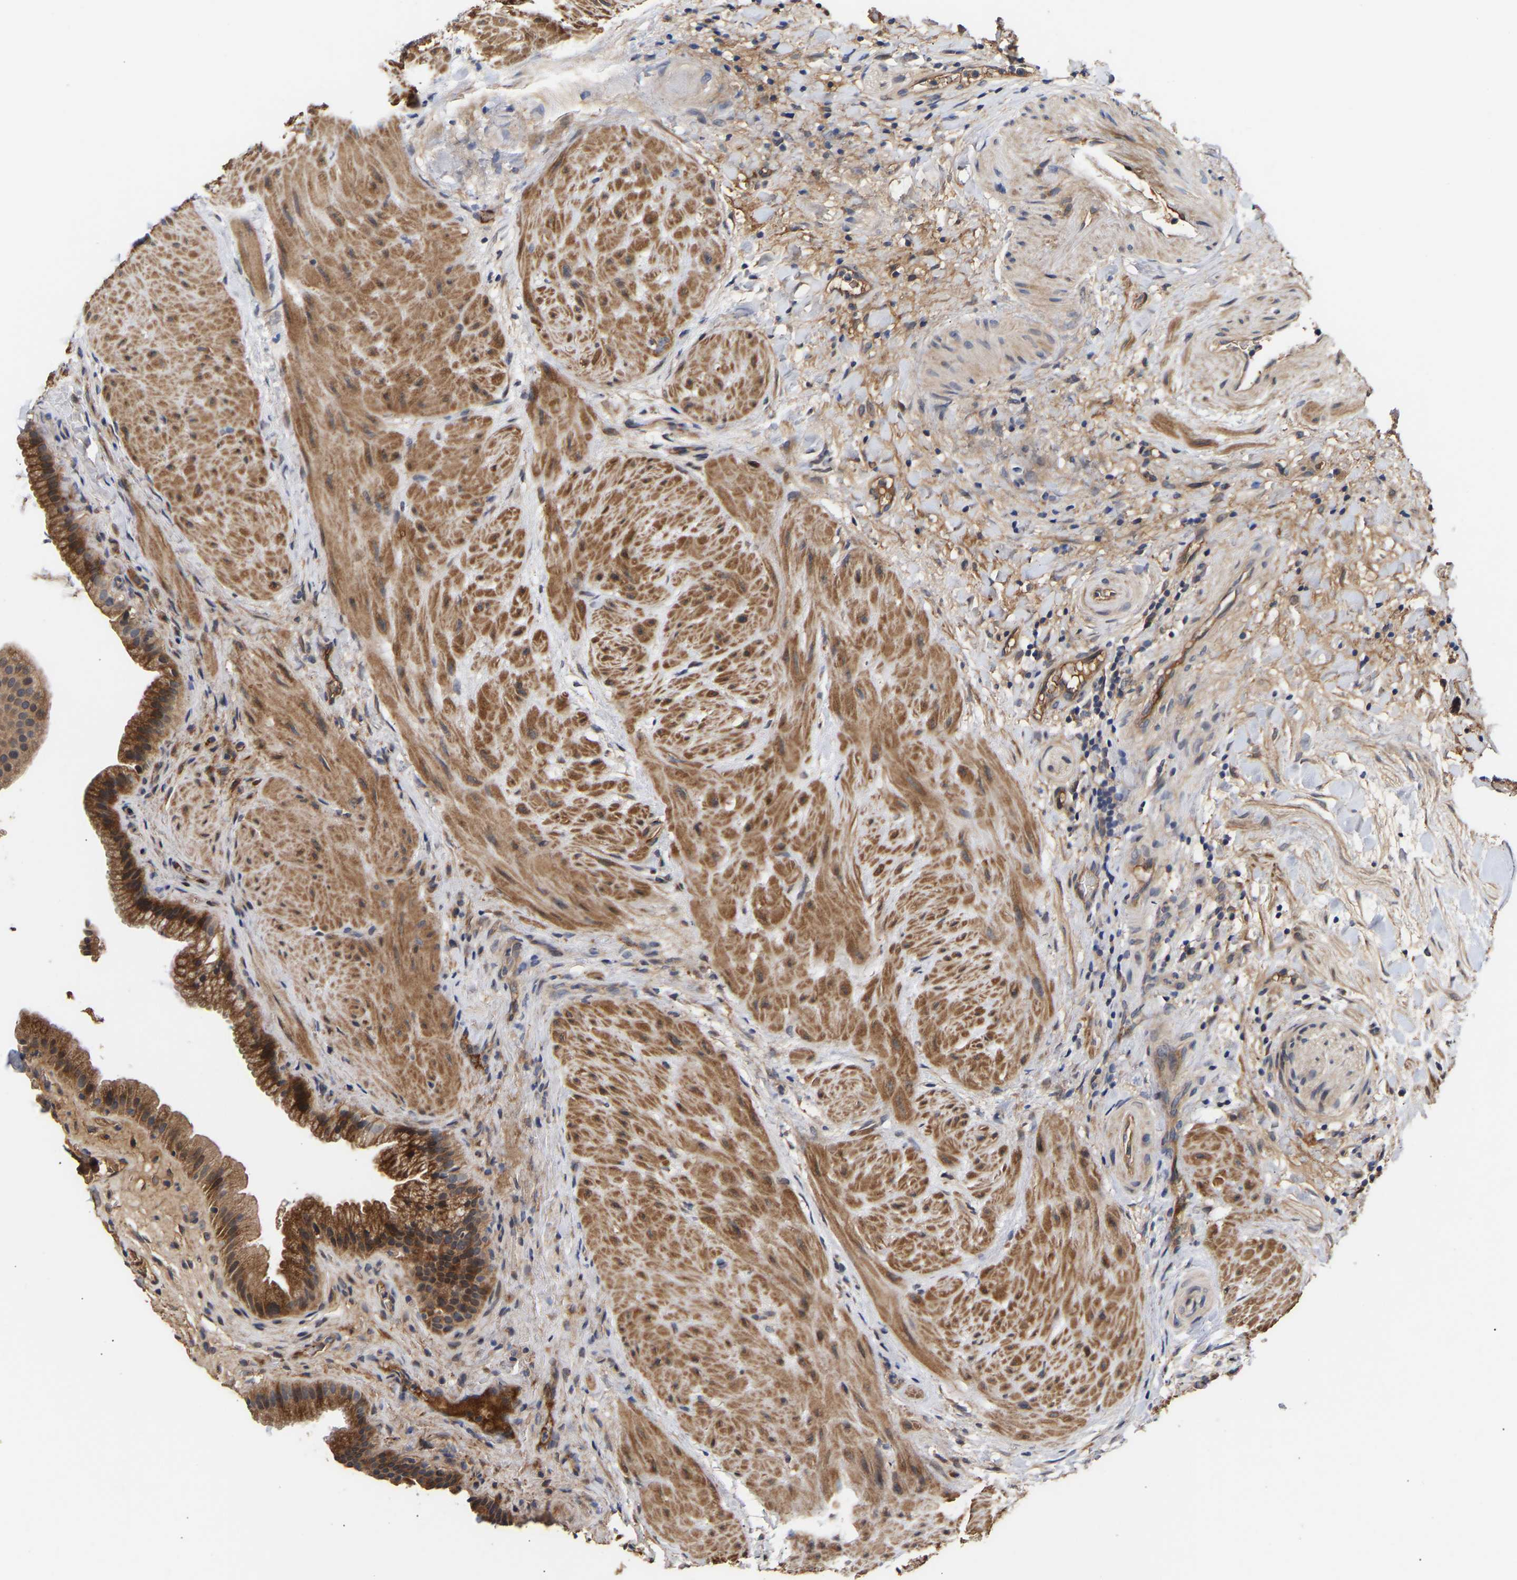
{"staining": {"intensity": "strong", "quantity": "25%-75%", "location": "cytoplasmic/membranous"}, "tissue": "gallbladder", "cell_type": "Glandular cells", "image_type": "normal", "snomed": [{"axis": "morphology", "description": "Normal tissue, NOS"}, {"axis": "topography", "description": "Gallbladder"}], "caption": "A histopathology image of gallbladder stained for a protein demonstrates strong cytoplasmic/membranous brown staining in glandular cells.", "gene": "KASH5", "patient": {"sex": "male", "age": 49}}